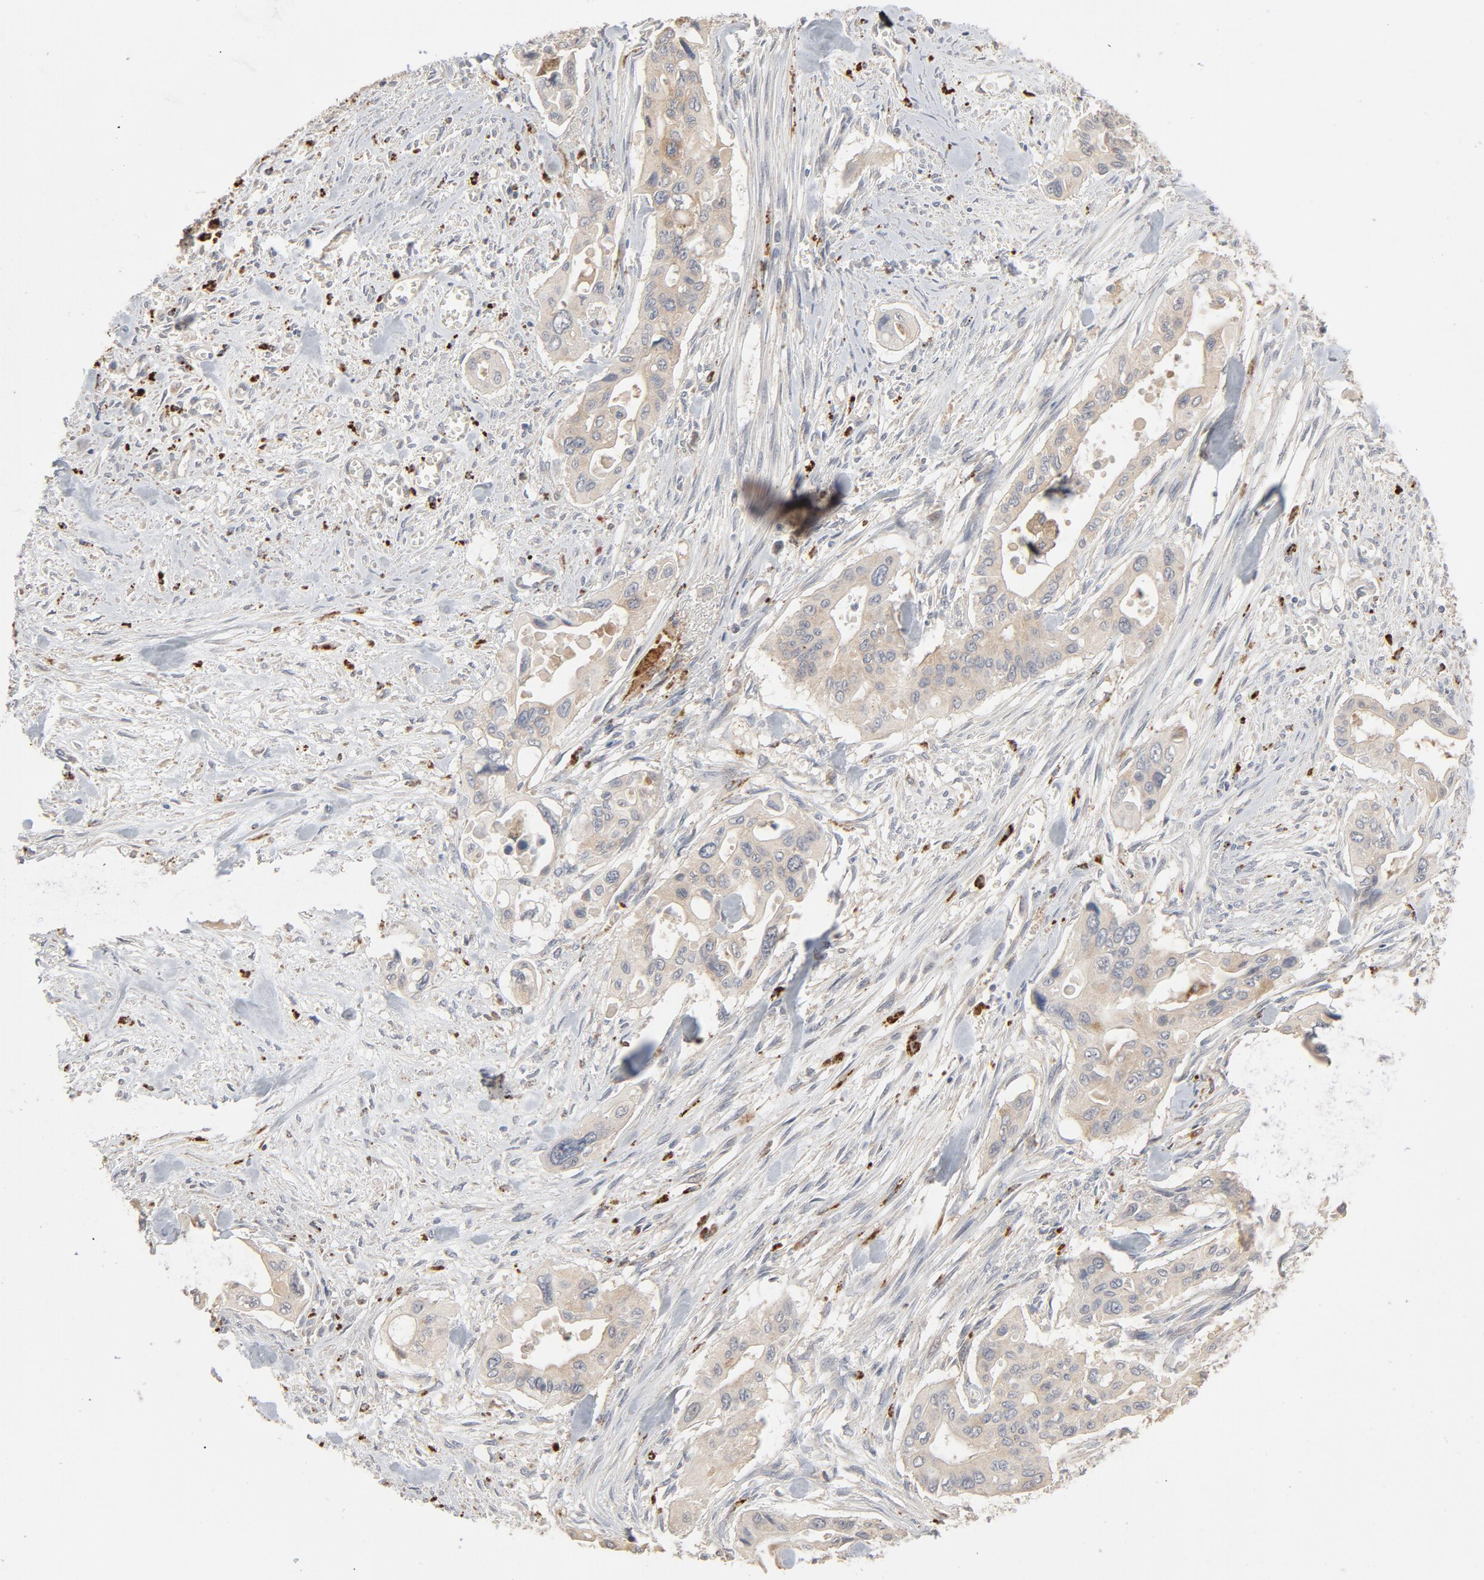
{"staining": {"intensity": "negative", "quantity": "none", "location": "none"}, "tissue": "pancreatic cancer", "cell_type": "Tumor cells", "image_type": "cancer", "snomed": [{"axis": "morphology", "description": "Adenocarcinoma, NOS"}, {"axis": "topography", "description": "Pancreas"}], "caption": "This is an immunohistochemistry (IHC) photomicrograph of pancreatic adenocarcinoma. There is no expression in tumor cells.", "gene": "POMT2", "patient": {"sex": "male", "age": 77}}